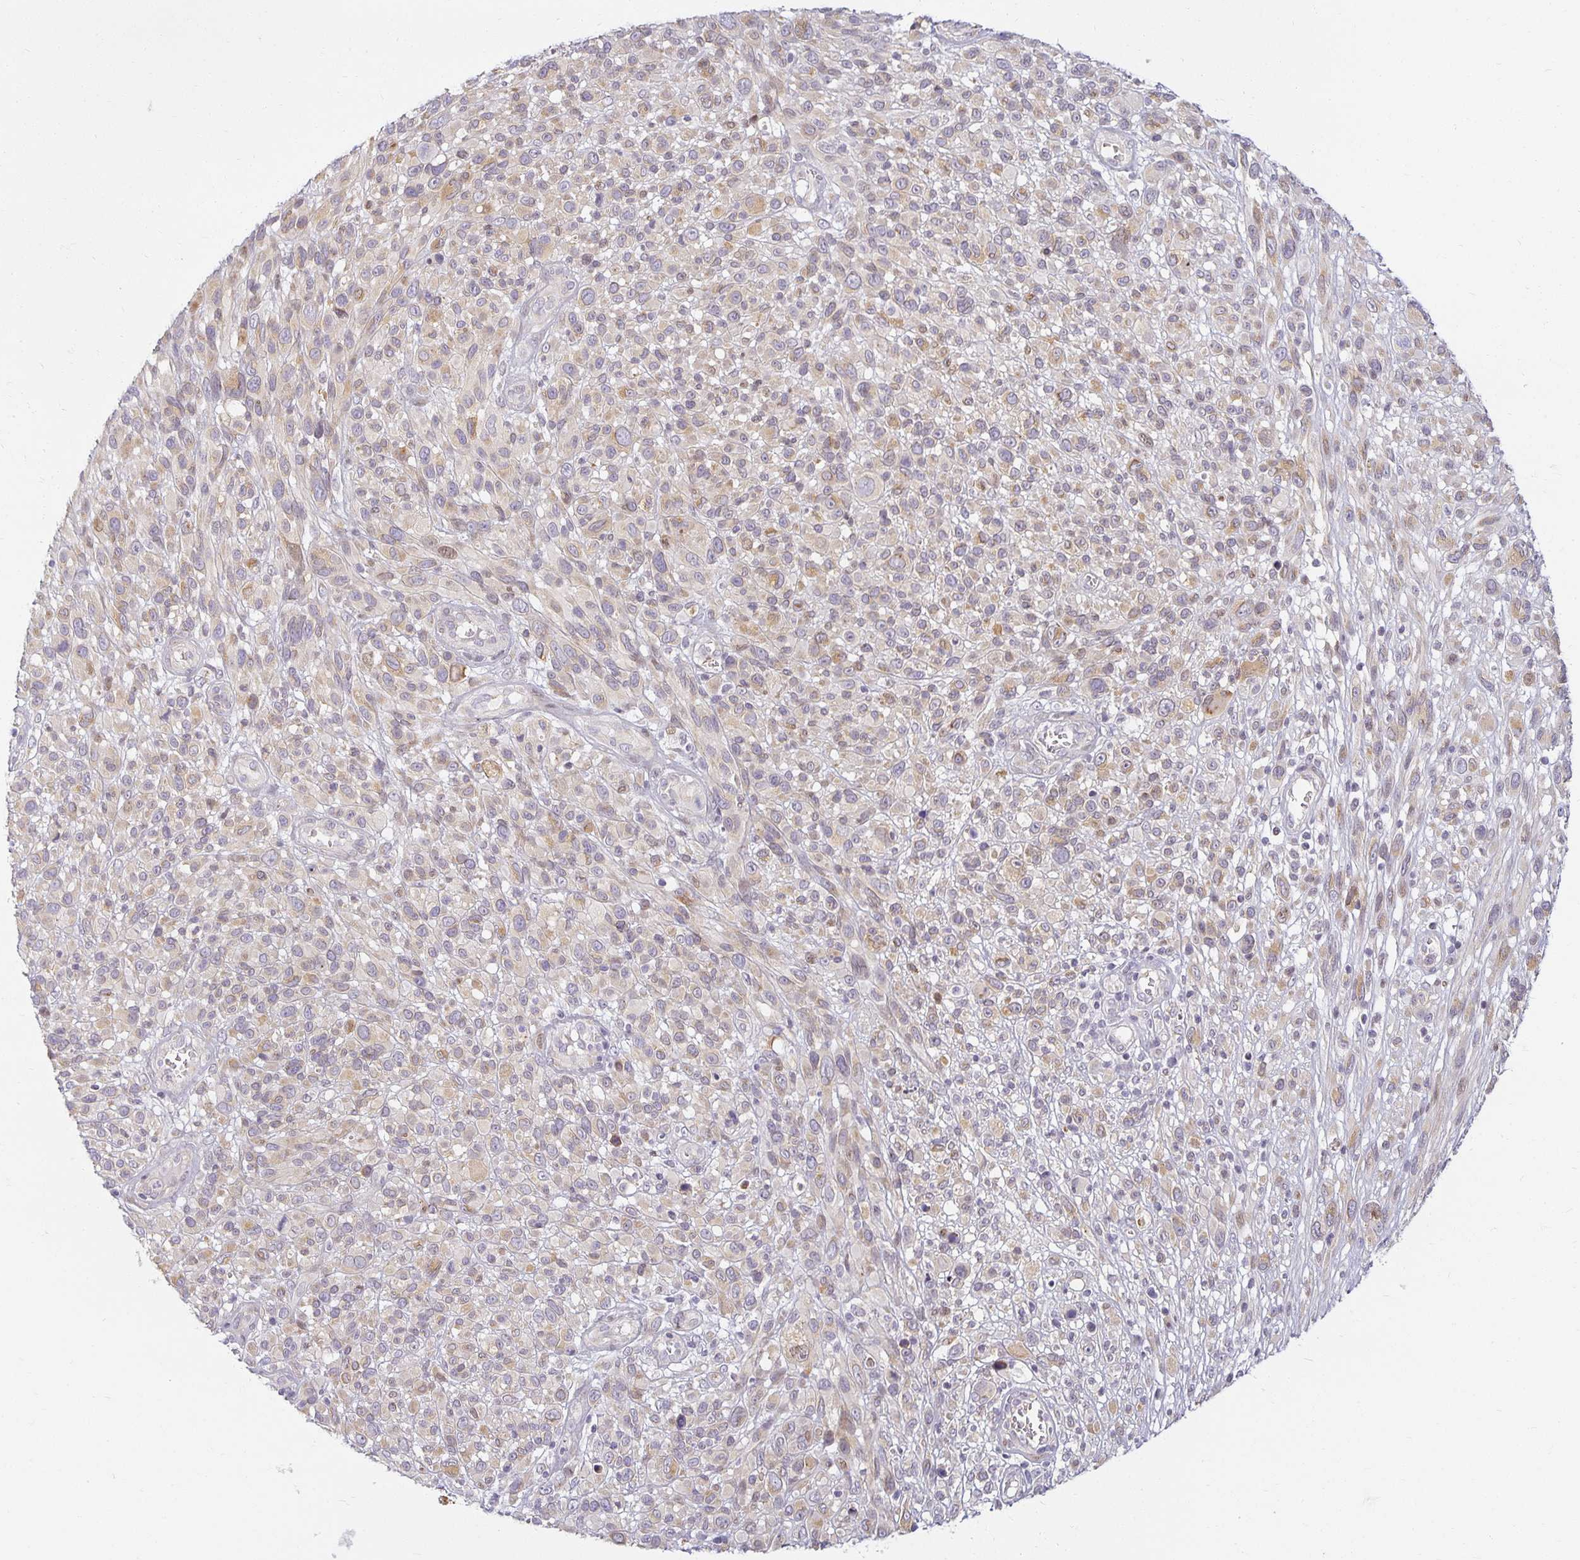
{"staining": {"intensity": "weak", "quantity": "25%-75%", "location": "cytoplasmic/membranous"}, "tissue": "melanoma", "cell_type": "Tumor cells", "image_type": "cancer", "snomed": [{"axis": "morphology", "description": "Malignant melanoma, NOS"}, {"axis": "topography", "description": "Skin"}], "caption": "DAB (3,3'-diaminobenzidine) immunohistochemical staining of melanoma shows weak cytoplasmic/membranous protein staining in about 25%-75% of tumor cells. (Stains: DAB in brown, nuclei in blue, Microscopy: brightfield microscopy at high magnification).", "gene": "EHF", "patient": {"sex": "male", "age": 68}}